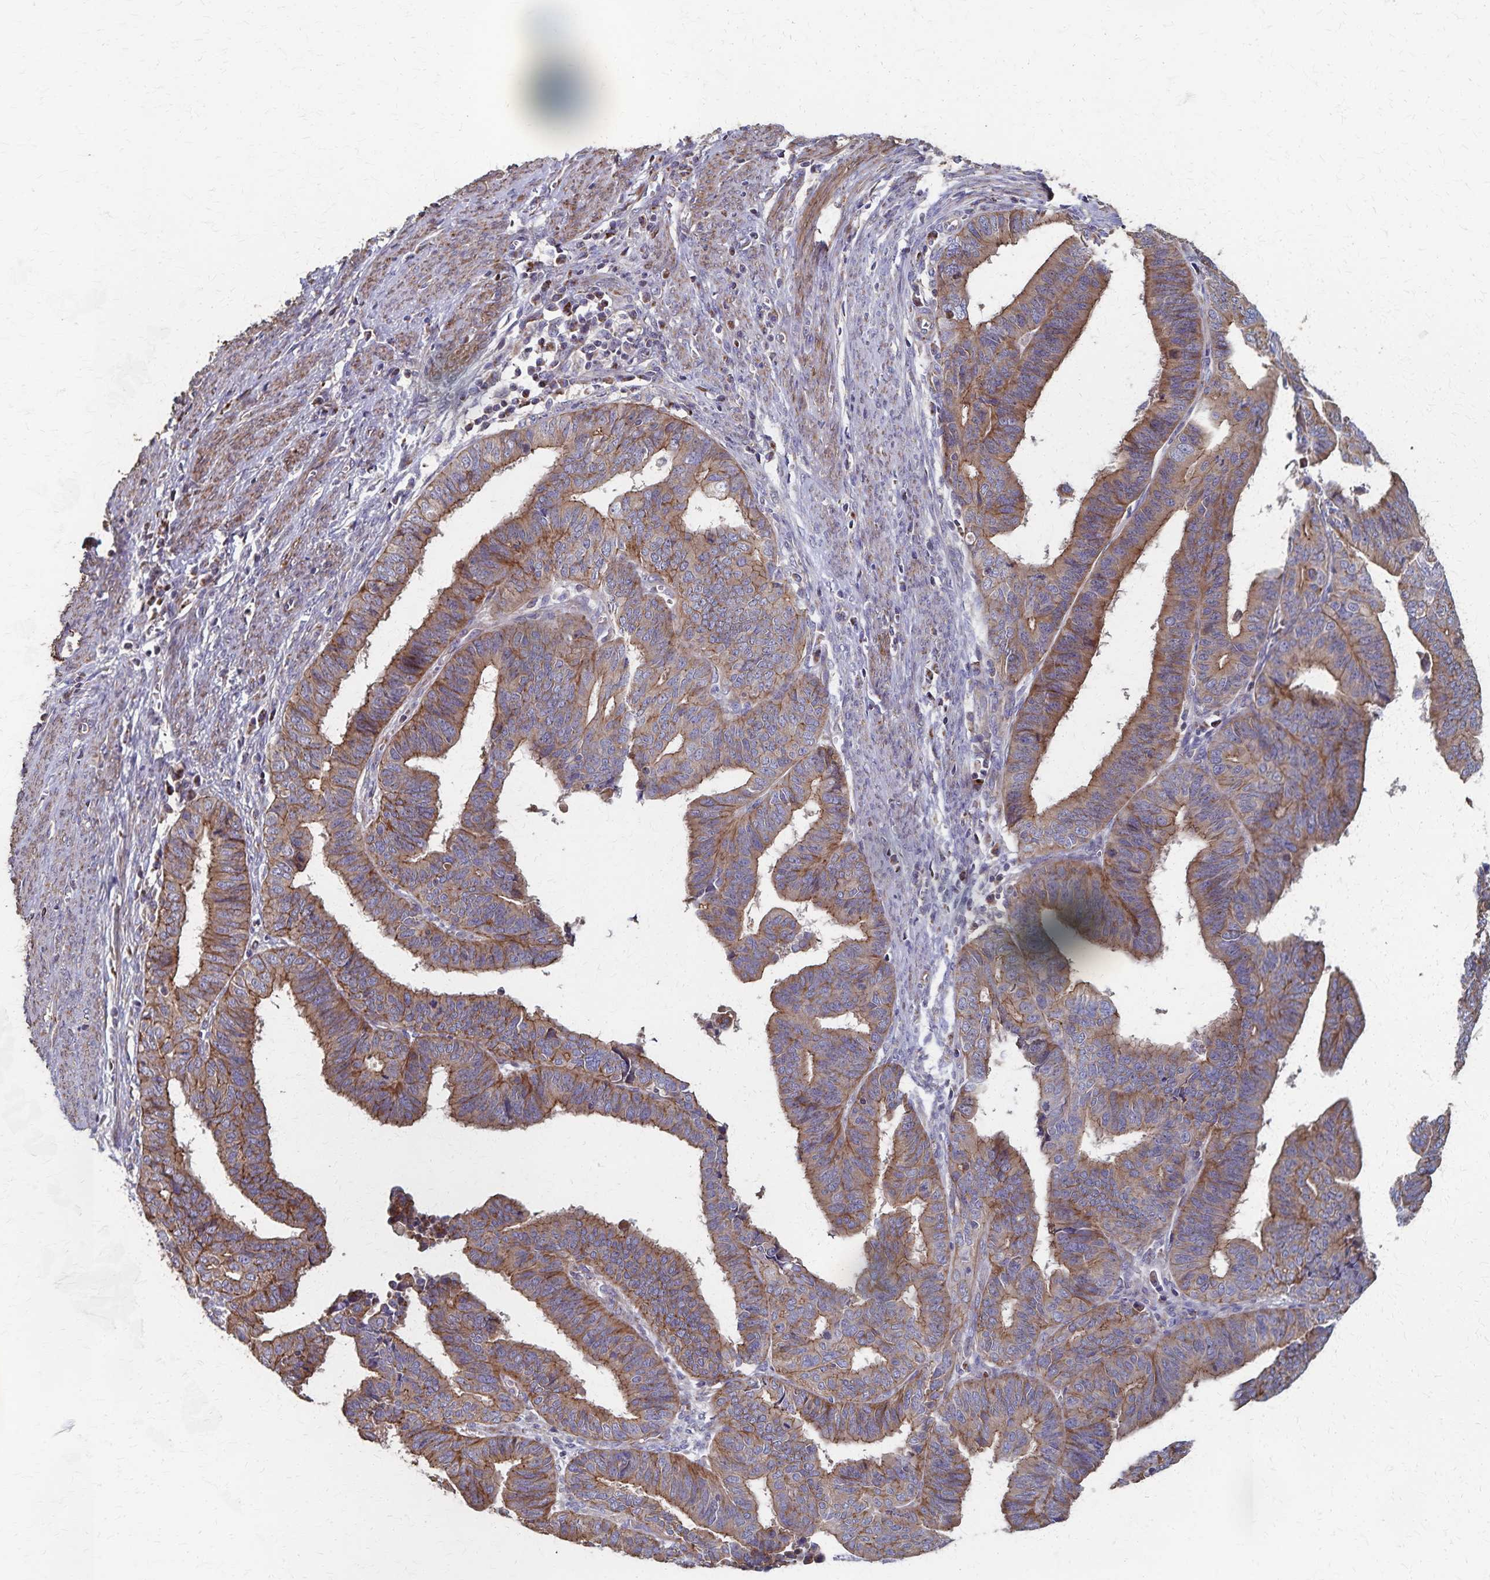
{"staining": {"intensity": "moderate", "quantity": ">75%", "location": "cytoplasmic/membranous"}, "tissue": "endometrial cancer", "cell_type": "Tumor cells", "image_type": "cancer", "snomed": [{"axis": "morphology", "description": "Adenocarcinoma, NOS"}, {"axis": "topography", "description": "Endometrium"}], "caption": "Adenocarcinoma (endometrial) stained with a brown dye shows moderate cytoplasmic/membranous positive expression in about >75% of tumor cells.", "gene": "PGAP2", "patient": {"sex": "female", "age": 65}}